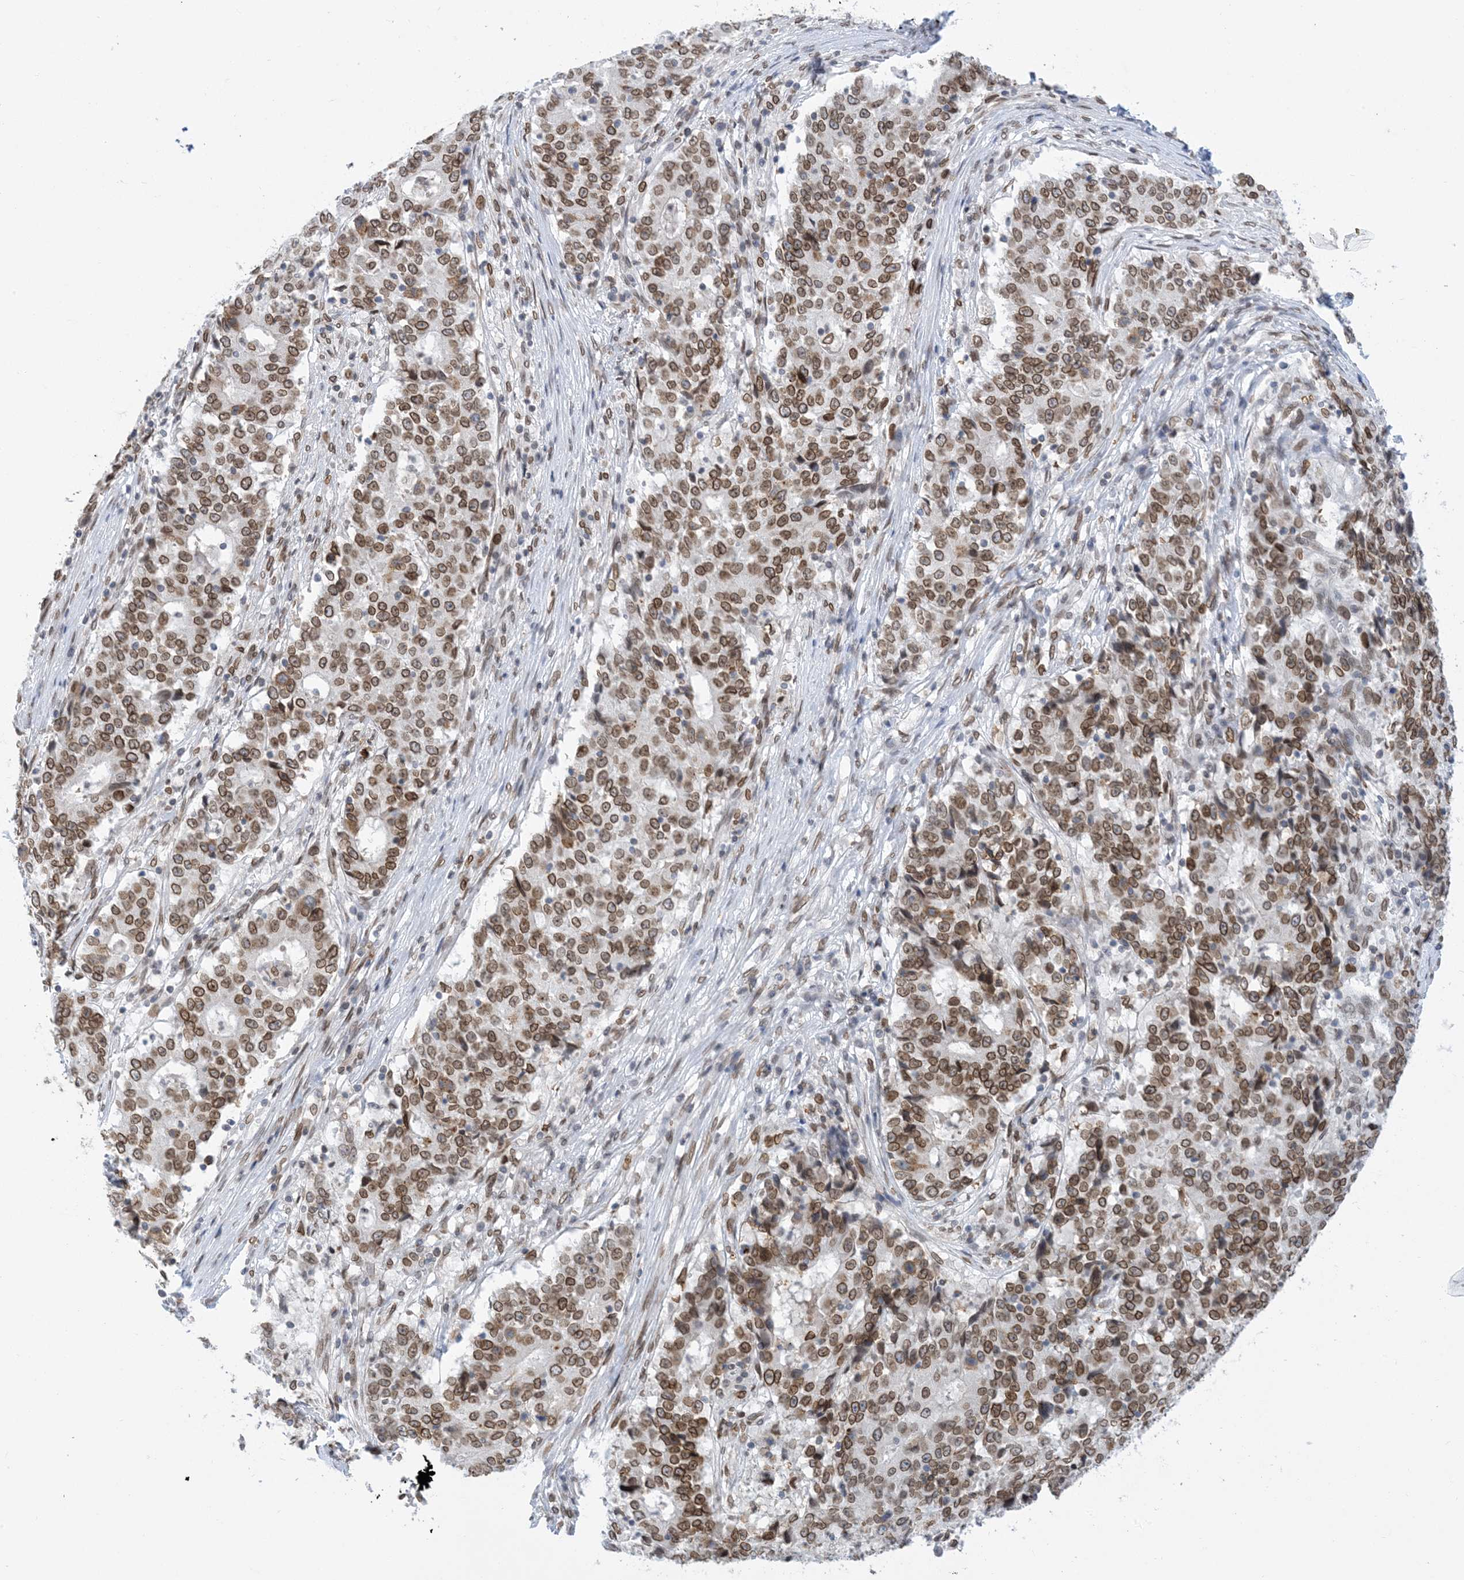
{"staining": {"intensity": "moderate", "quantity": ">75%", "location": "cytoplasmic/membranous,nuclear"}, "tissue": "stomach cancer", "cell_type": "Tumor cells", "image_type": "cancer", "snomed": [{"axis": "morphology", "description": "Adenocarcinoma, NOS"}, {"axis": "topography", "description": "Stomach"}], "caption": "Immunohistochemical staining of human stomach cancer displays moderate cytoplasmic/membranous and nuclear protein expression in approximately >75% of tumor cells.", "gene": "PCYT1A", "patient": {"sex": "male", "age": 59}}